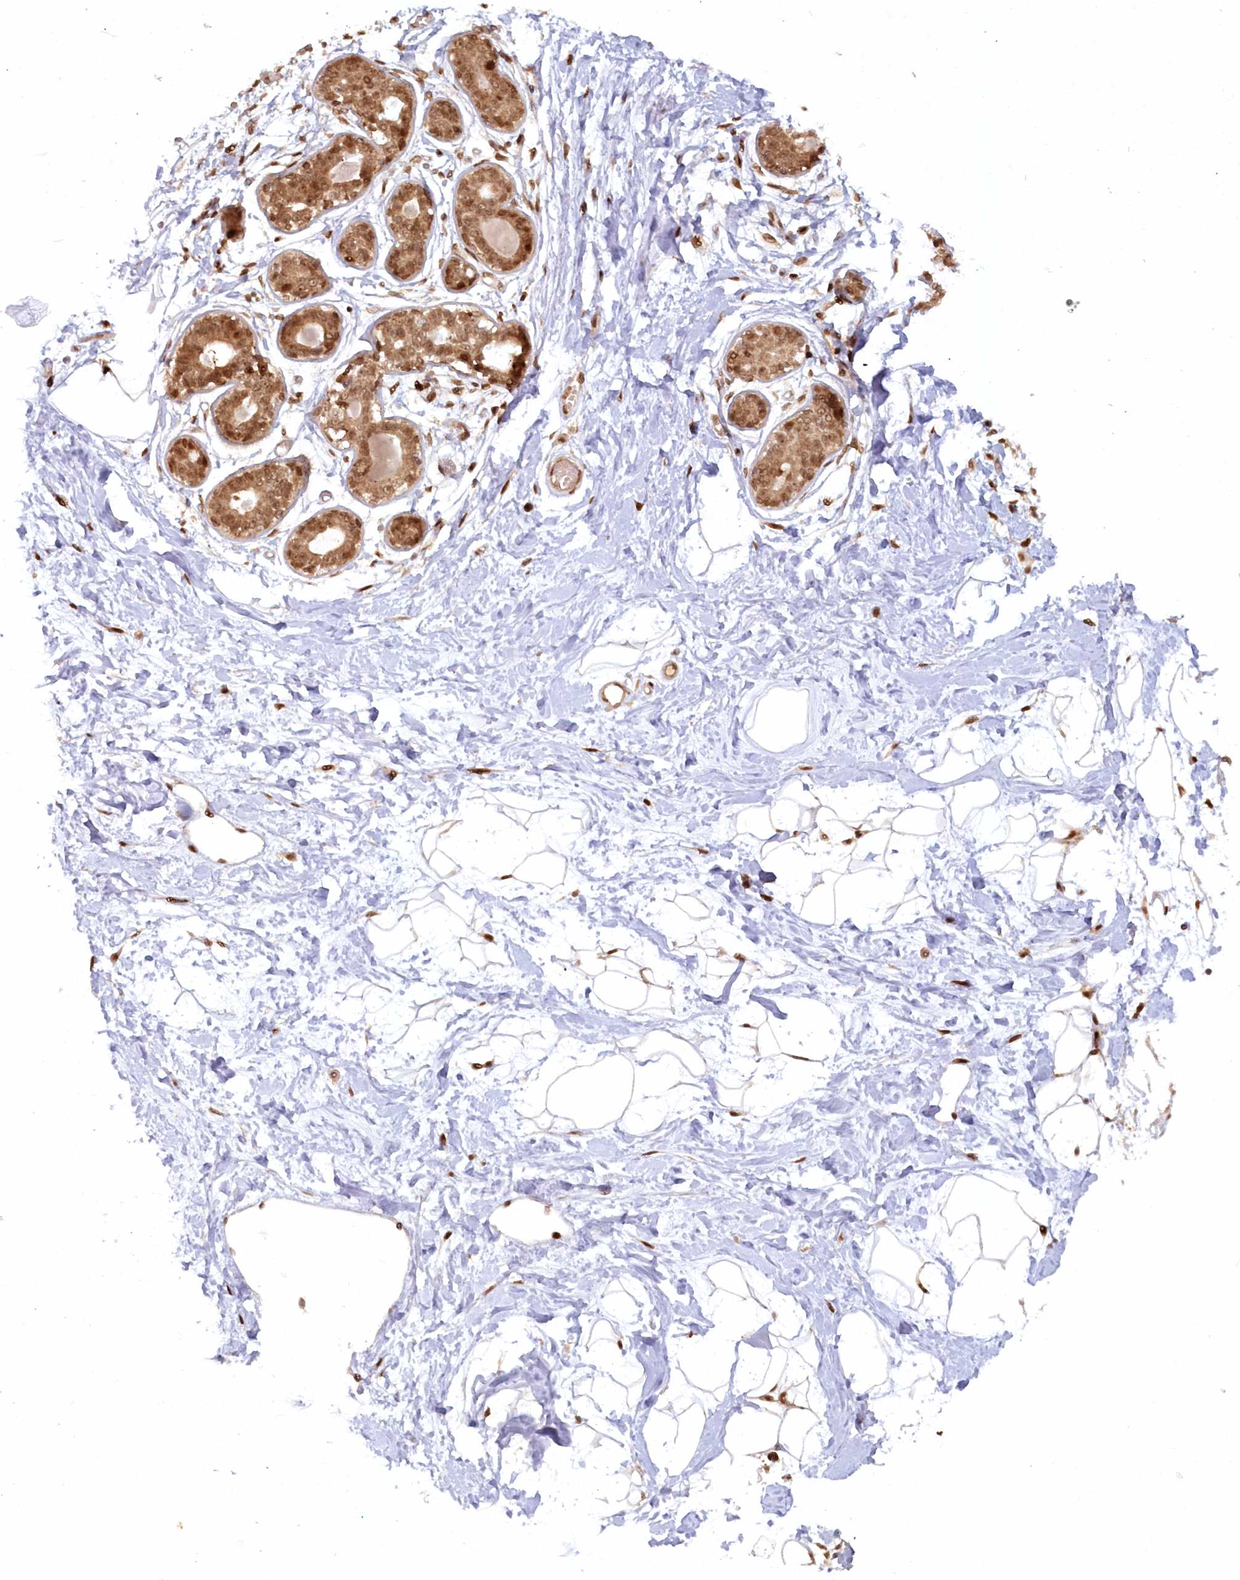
{"staining": {"intensity": "moderate", "quantity": ">75%", "location": "nuclear"}, "tissue": "breast", "cell_type": "Adipocytes", "image_type": "normal", "snomed": [{"axis": "morphology", "description": "Normal tissue, NOS"}, {"axis": "topography", "description": "Breast"}], "caption": "Brown immunohistochemical staining in unremarkable breast demonstrates moderate nuclear staining in about >75% of adipocytes. (brown staining indicates protein expression, while blue staining denotes nuclei).", "gene": "TOGARAM2", "patient": {"sex": "female", "age": 45}}